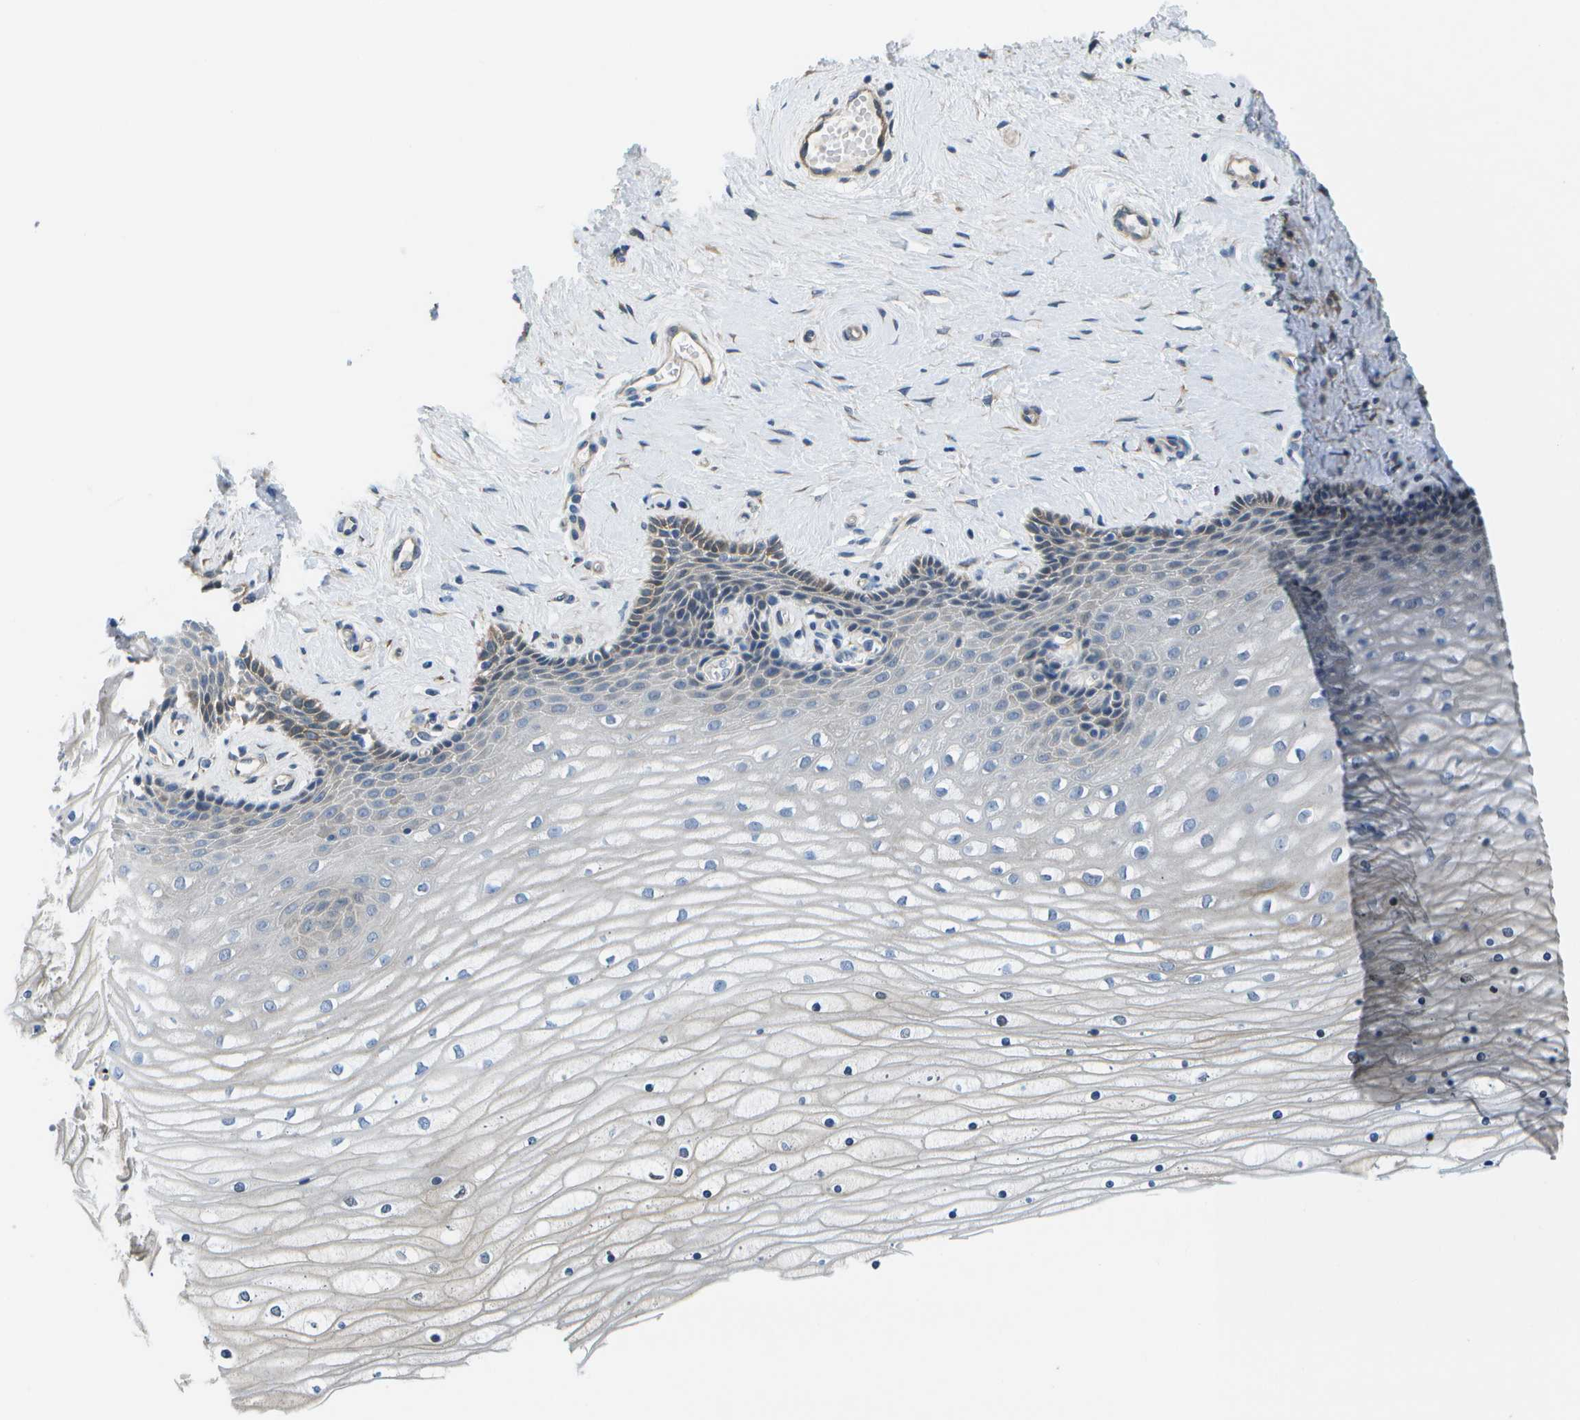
{"staining": {"intensity": "negative", "quantity": "none", "location": "none"}, "tissue": "cervix", "cell_type": "Glandular cells", "image_type": "normal", "snomed": [{"axis": "morphology", "description": "Normal tissue, NOS"}, {"axis": "topography", "description": "Cervix"}], "caption": "The immunohistochemistry (IHC) image has no significant staining in glandular cells of cervix. (Stains: DAB immunohistochemistry (IHC) with hematoxylin counter stain, Microscopy: brightfield microscopy at high magnification).", "gene": "P3H1", "patient": {"sex": "female", "age": 39}}